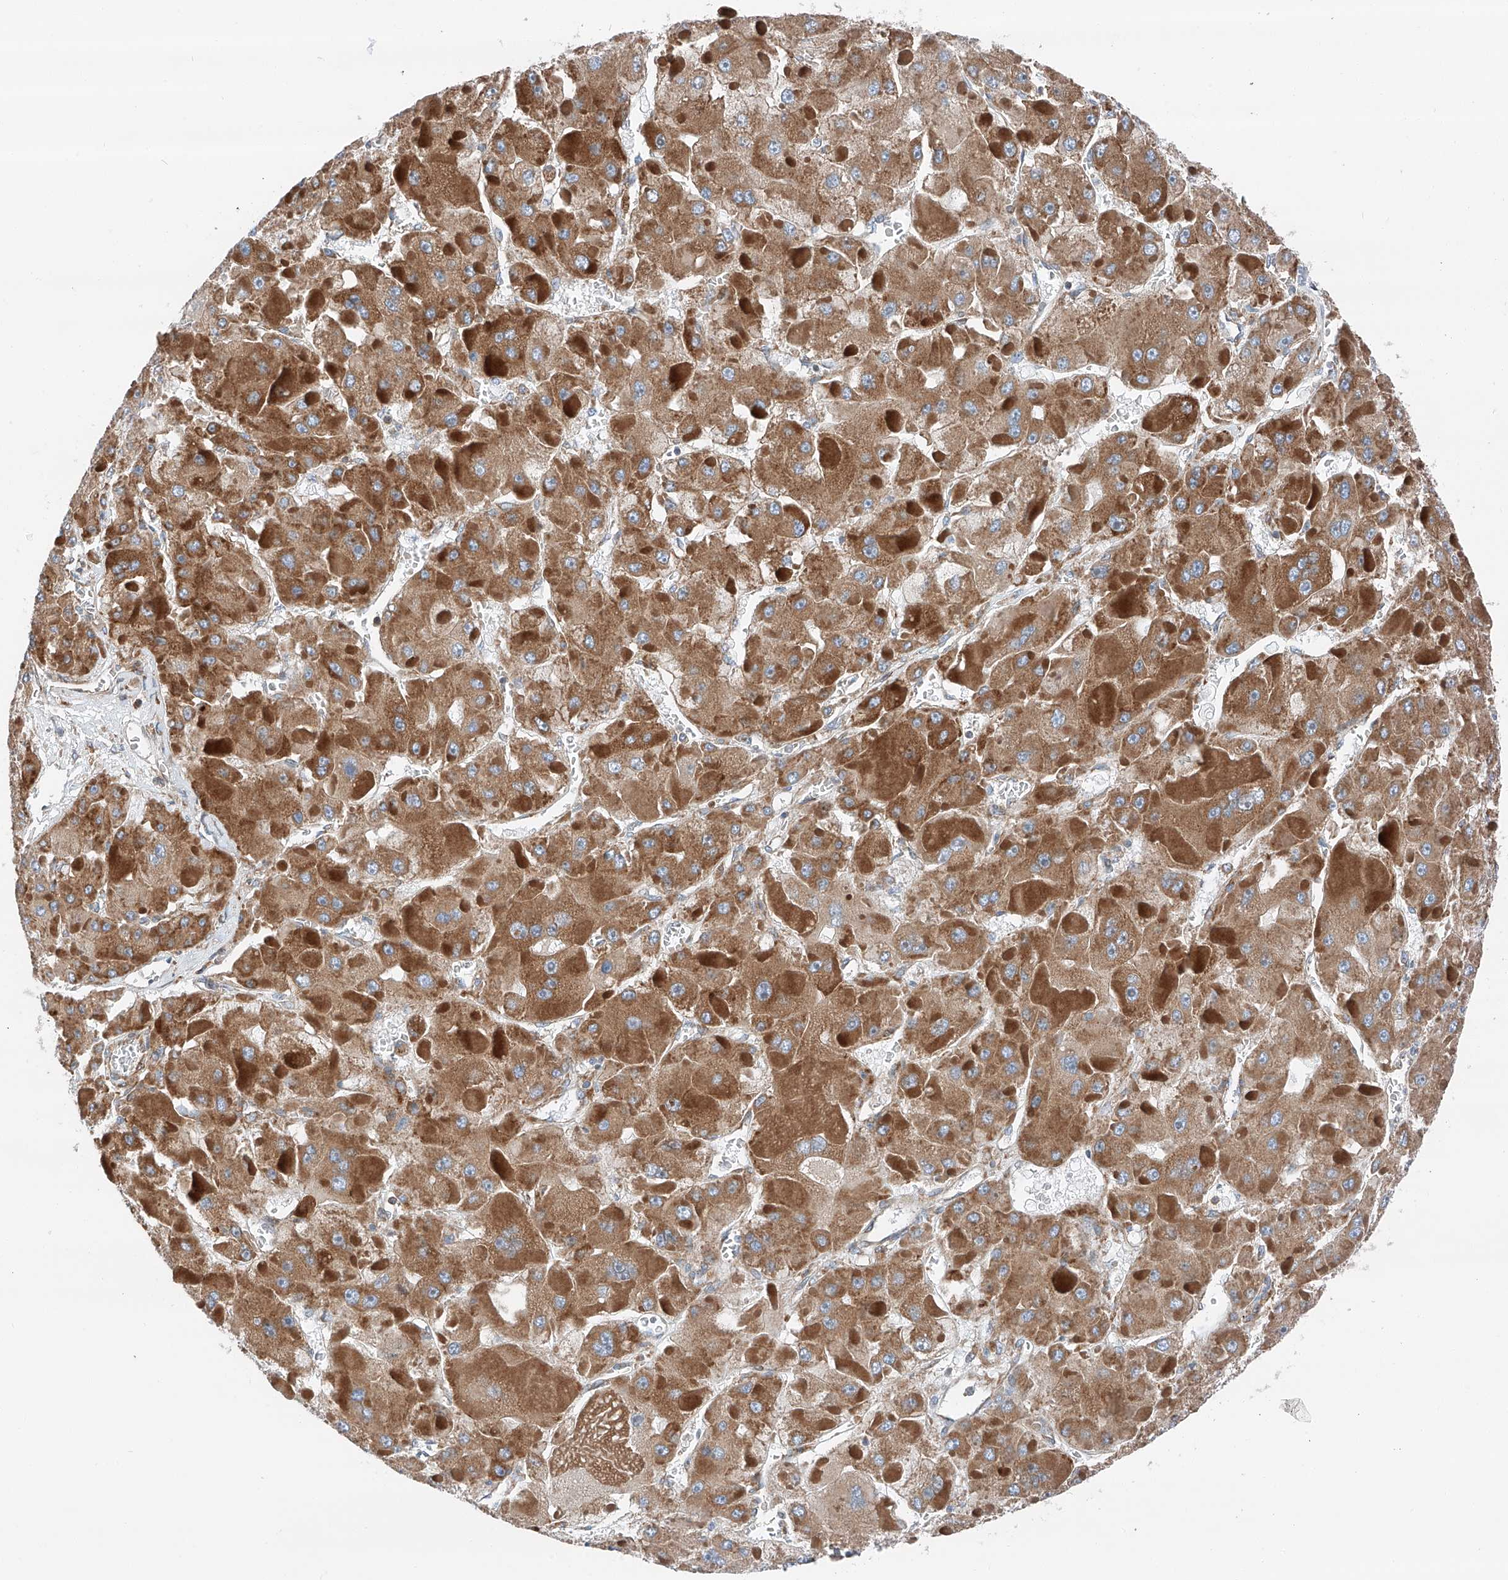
{"staining": {"intensity": "moderate", "quantity": ">75%", "location": "cytoplasmic/membranous"}, "tissue": "liver cancer", "cell_type": "Tumor cells", "image_type": "cancer", "snomed": [{"axis": "morphology", "description": "Carcinoma, Hepatocellular, NOS"}, {"axis": "topography", "description": "Liver"}], "caption": "A high-resolution photomicrograph shows IHC staining of liver hepatocellular carcinoma, which displays moderate cytoplasmic/membranous staining in approximately >75% of tumor cells.", "gene": "ZC3H15", "patient": {"sex": "female", "age": 73}}